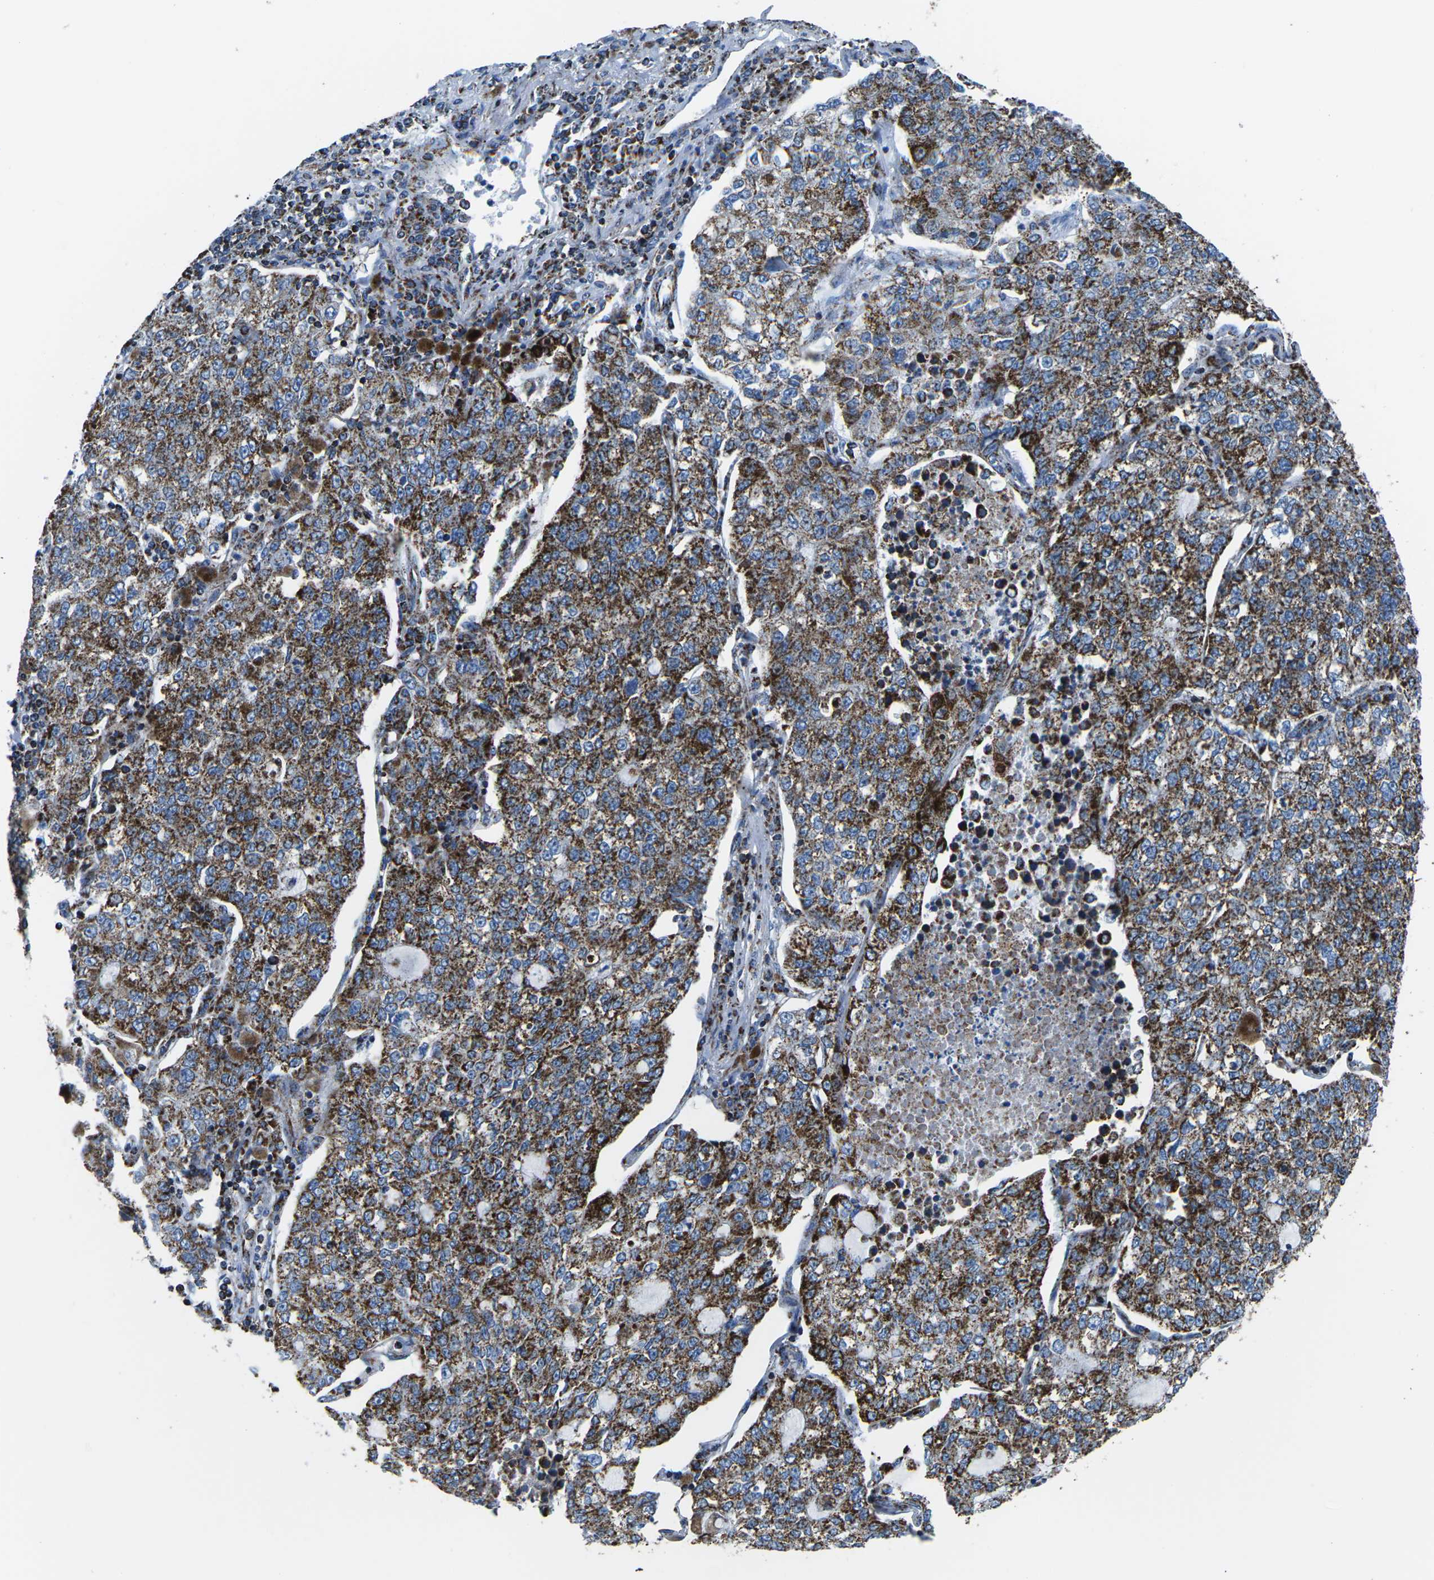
{"staining": {"intensity": "strong", "quantity": "<25%", "location": "cytoplasmic/membranous"}, "tissue": "lung cancer", "cell_type": "Tumor cells", "image_type": "cancer", "snomed": [{"axis": "morphology", "description": "Adenocarcinoma, NOS"}, {"axis": "topography", "description": "Lung"}], "caption": "Tumor cells show medium levels of strong cytoplasmic/membranous expression in about <25% of cells in human lung cancer.", "gene": "MT-CO2", "patient": {"sex": "male", "age": 49}}